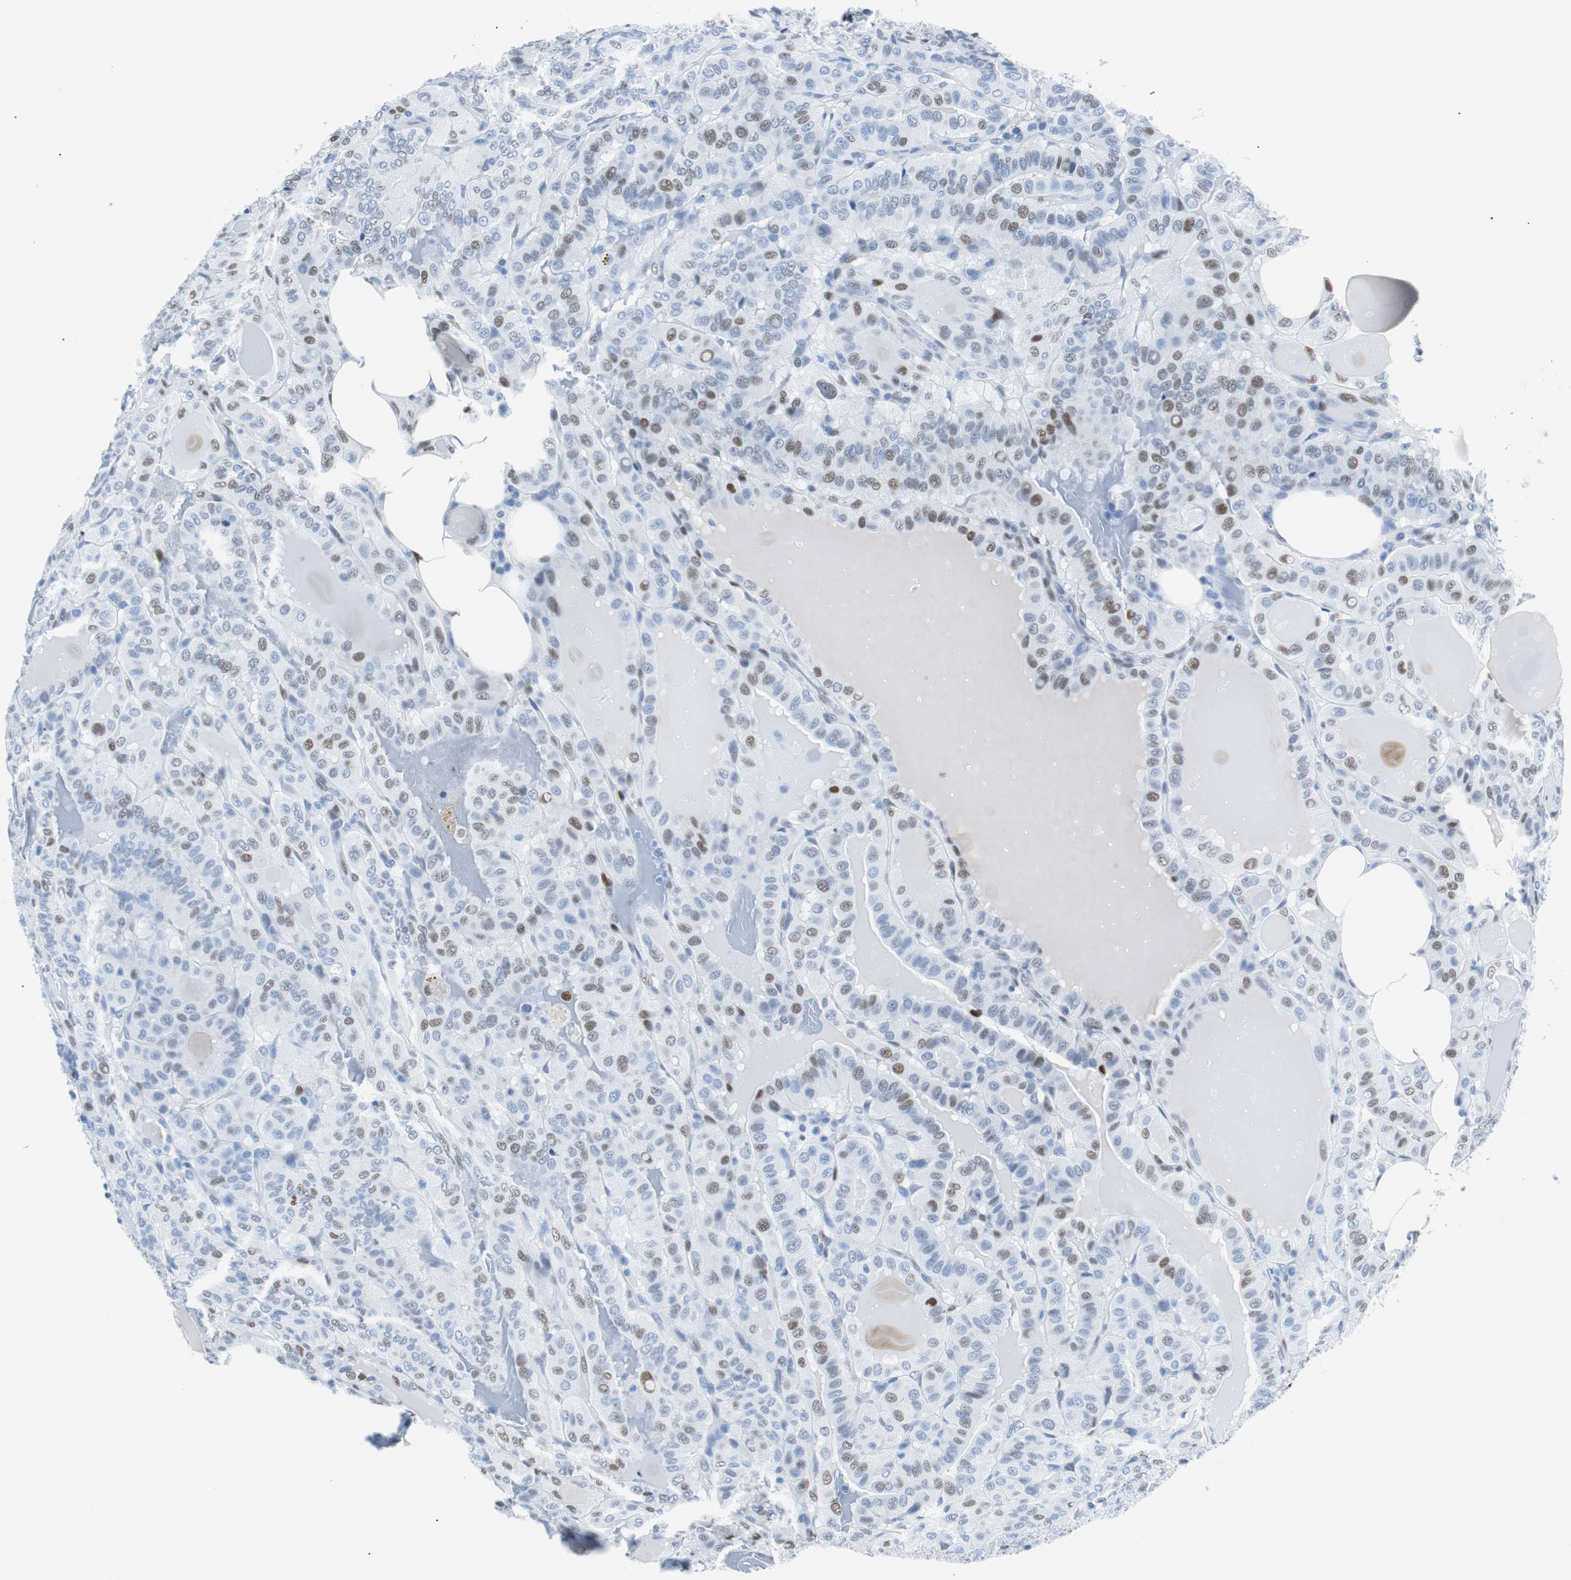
{"staining": {"intensity": "weak", "quantity": "25%-75%", "location": "nuclear"}, "tissue": "thyroid cancer", "cell_type": "Tumor cells", "image_type": "cancer", "snomed": [{"axis": "morphology", "description": "Papillary adenocarcinoma, NOS"}, {"axis": "topography", "description": "Thyroid gland"}], "caption": "Thyroid cancer was stained to show a protein in brown. There is low levels of weak nuclear expression in about 25%-75% of tumor cells.", "gene": "JUN", "patient": {"sex": "male", "age": 77}}